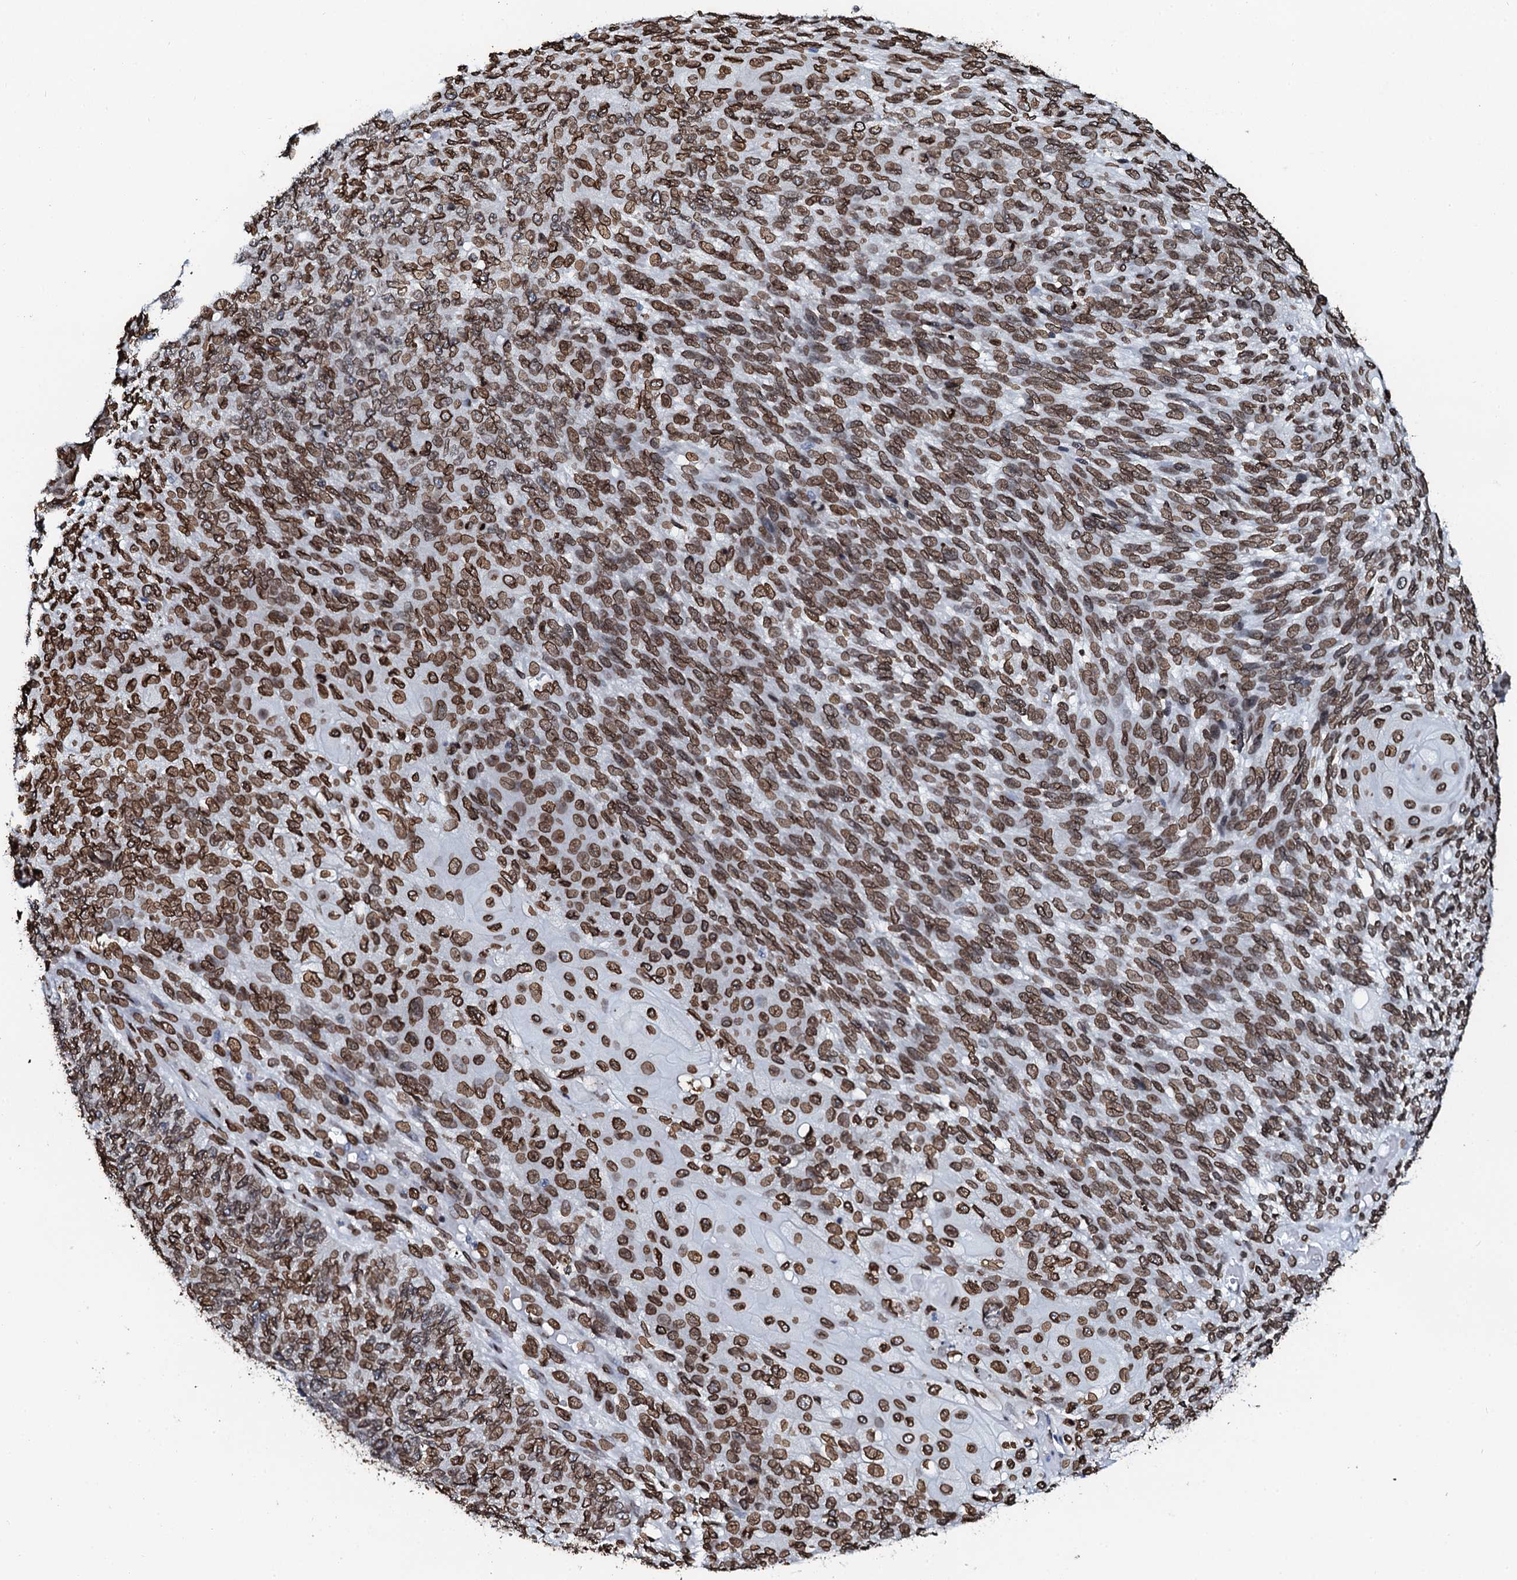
{"staining": {"intensity": "strong", "quantity": ">75%", "location": "nuclear"}, "tissue": "endometrial cancer", "cell_type": "Tumor cells", "image_type": "cancer", "snomed": [{"axis": "morphology", "description": "Adenocarcinoma, NOS"}, {"axis": "topography", "description": "Endometrium"}], "caption": "Immunohistochemical staining of human endometrial adenocarcinoma reveals high levels of strong nuclear protein positivity in about >75% of tumor cells. The staining was performed using DAB, with brown indicating positive protein expression. Nuclei are stained blue with hematoxylin.", "gene": "KATNAL2", "patient": {"sex": "female", "age": 32}}